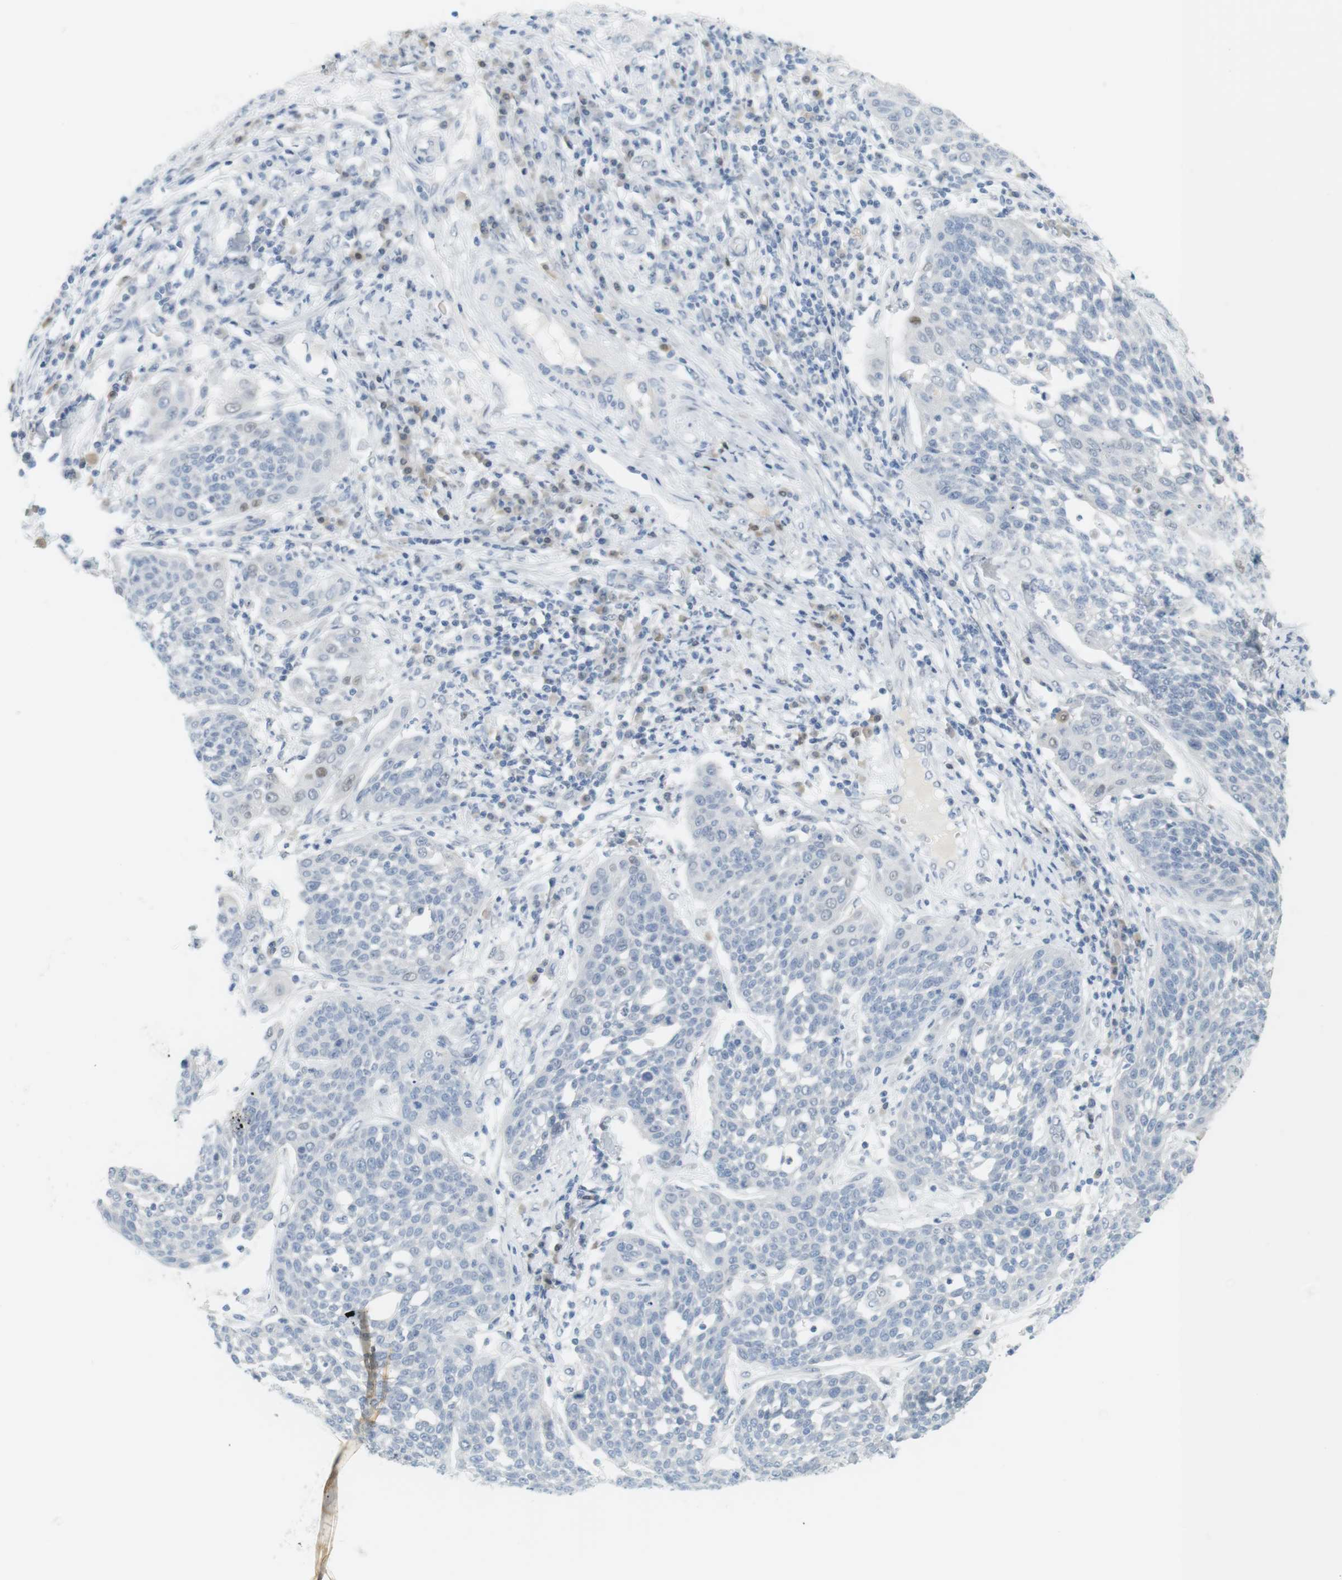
{"staining": {"intensity": "negative", "quantity": "none", "location": "none"}, "tissue": "cervical cancer", "cell_type": "Tumor cells", "image_type": "cancer", "snomed": [{"axis": "morphology", "description": "Squamous cell carcinoma, NOS"}, {"axis": "topography", "description": "Cervix"}], "caption": "A high-resolution image shows IHC staining of cervical cancer, which shows no significant expression in tumor cells.", "gene": "CREB3L2", "patient": {"sex": "female", "age": 34}}